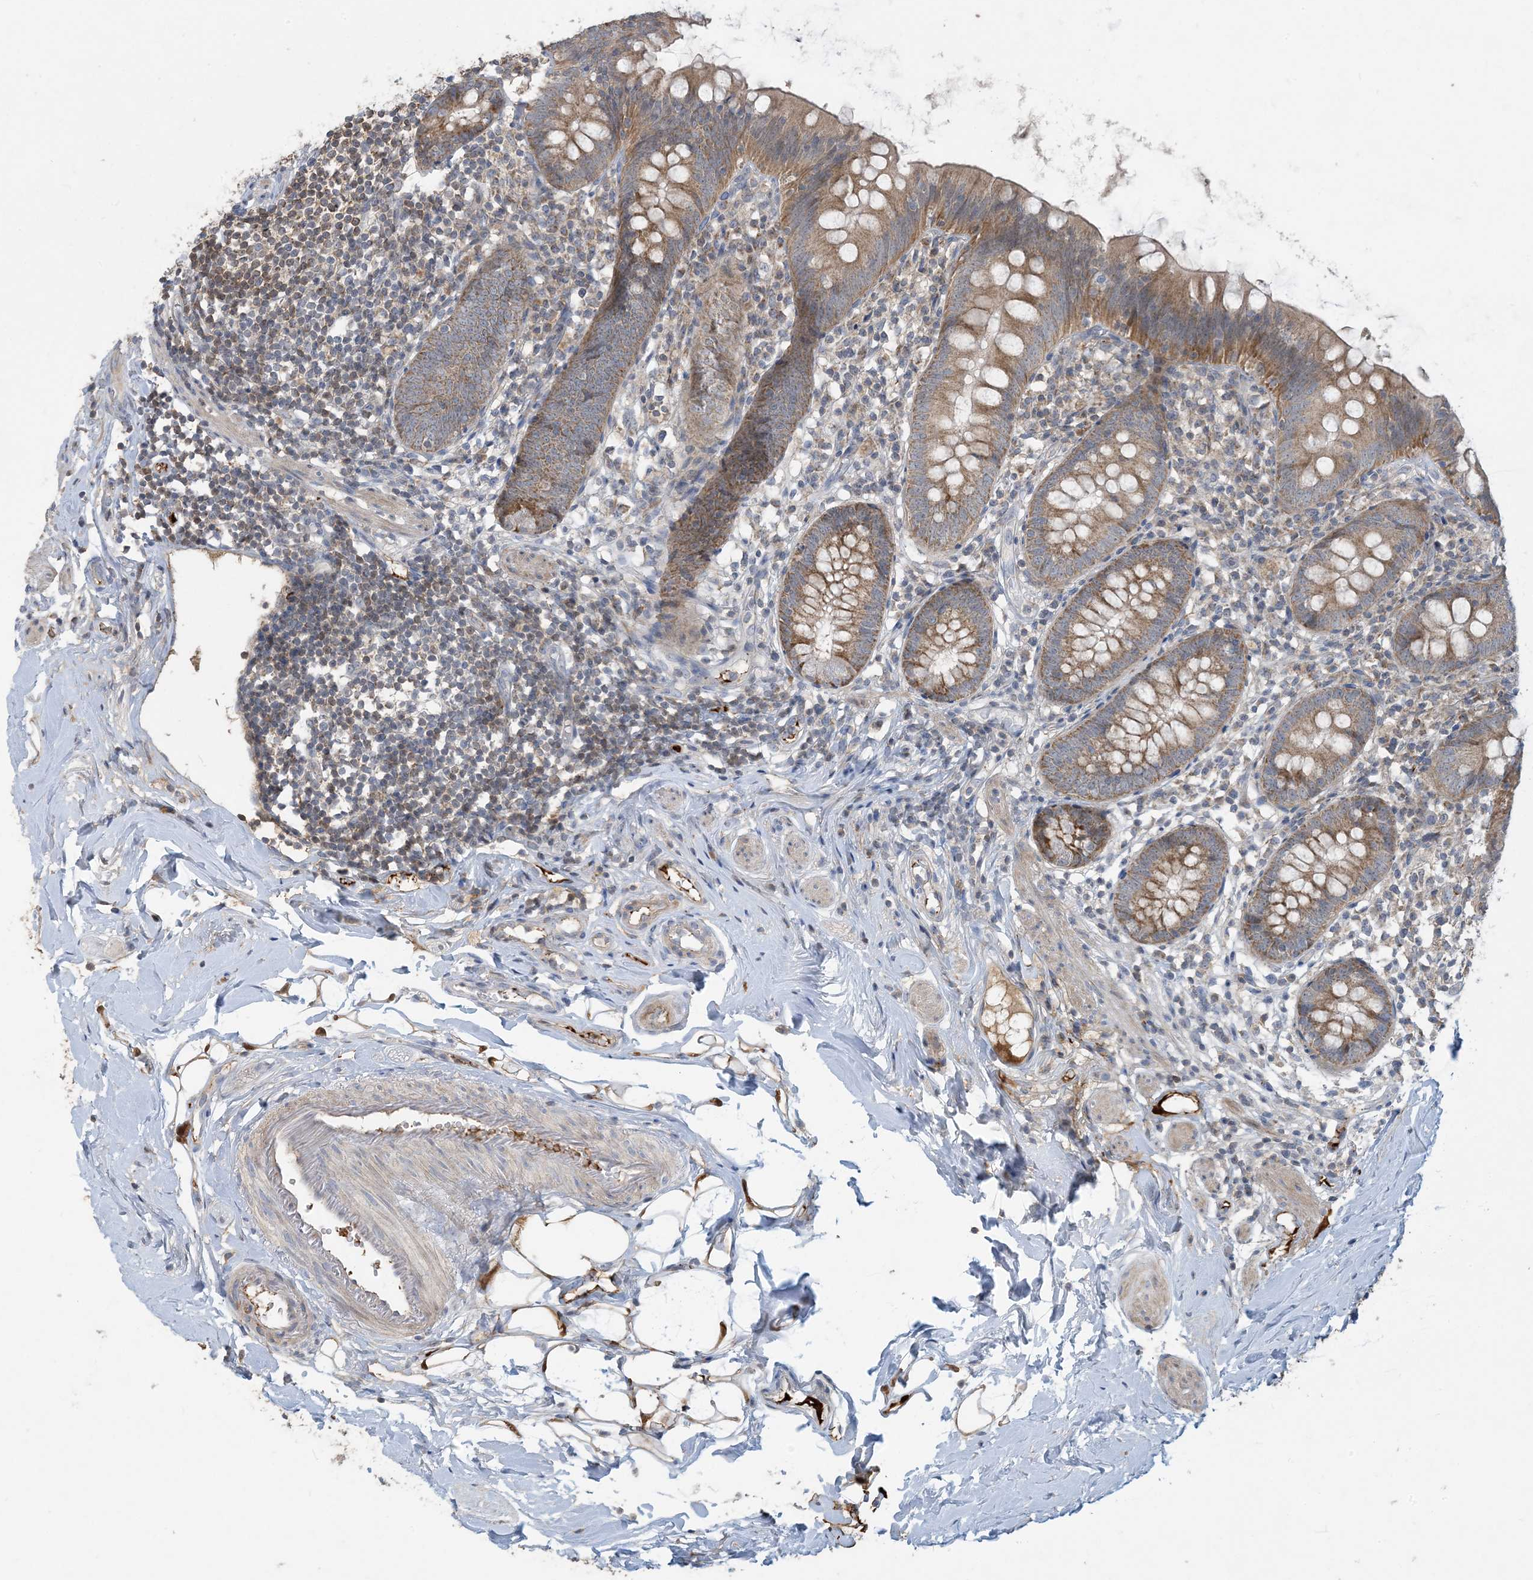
{"staining": {"intensity": "moderate", "quantity": ">75%", "location": "cytoplasmic/membranous"}, "tissue": "appendix", "cell_type": "Glandular cells", "image_type": "normal", "snomed": [{"axis": "morphology", "description": "Normal tissue, NOS"}, {"axis": "topography", "description": "Appendix"}], "caption": "Moderate cytoplasmic/membranous protein expression is identified in about >75% of glandular cells in appendix.", "gene": "ECHDC1", "patient": {"sex": "female", "age": 62}}